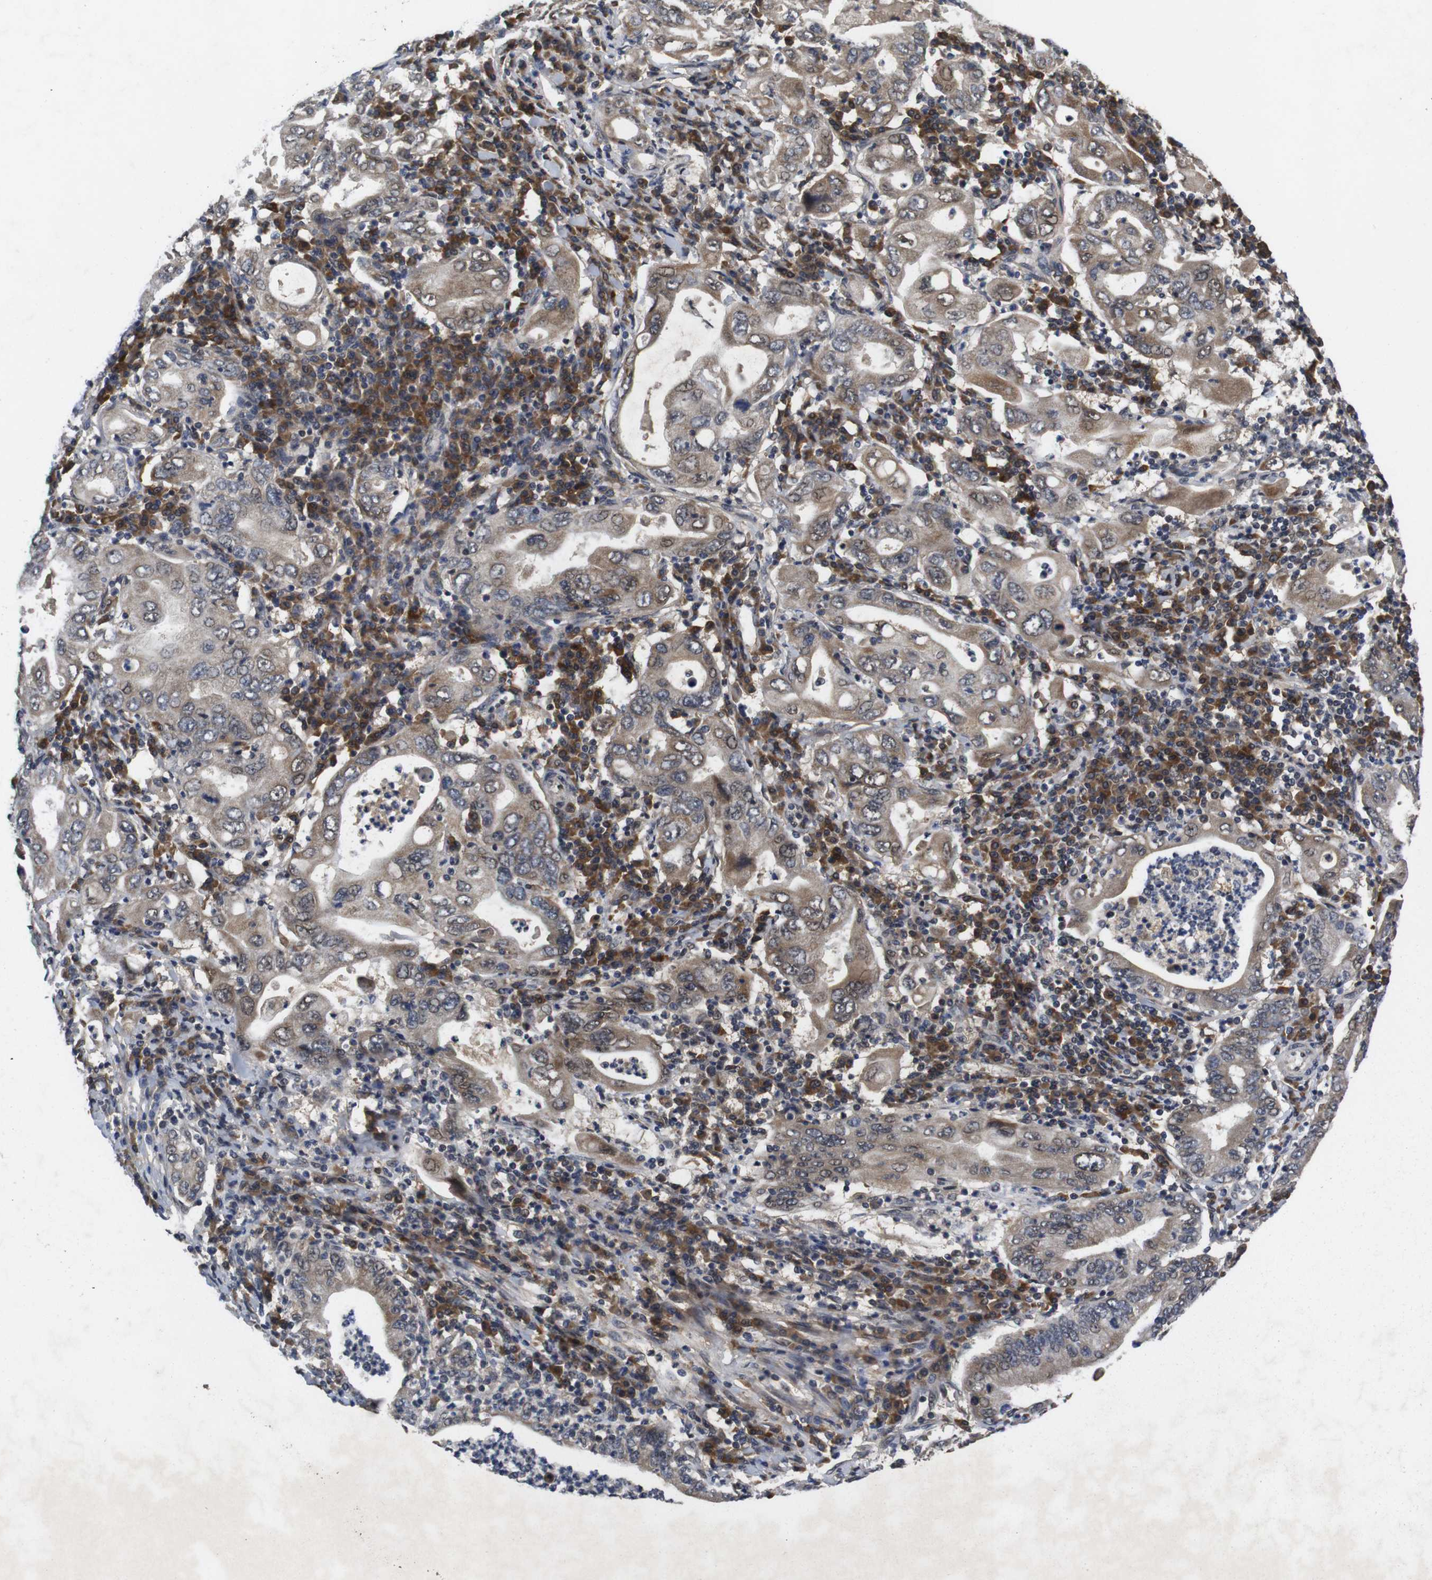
{"staining": {"intensity": "weak", "quantity": ">75%", "location": "cytoplasmic/membranous,nuclear"}, "tissue": "stomach cancer", "cell_type": "Tumor cells", "image_type": "cancer", "snomed": [{"axis": "morphology", "description": "Normal tissue, NOS"}, {"axis": "morphology", "description": "Adenocarcinoma, NOS"}, {"axis": "topography", "description": "Esophagus"}, {"axis": "topography", "description": "Stomach, upper"}, {"axis": "topography", "description": "Peripheral nerve tissue"}], "caption": "IHC micrograph of neoplastic tissue: stomach cancer stained using immunohistochemistry (IHC) shows low levels of weak protein expression localized specifically in the cytoplasmic/membranous and nuclear of tumor cells, appearing as a cytoplasmic/membranous and nuclear brown color.", "gene": "ZBTB46", "patient": {"sex": "male", "age": 62}}